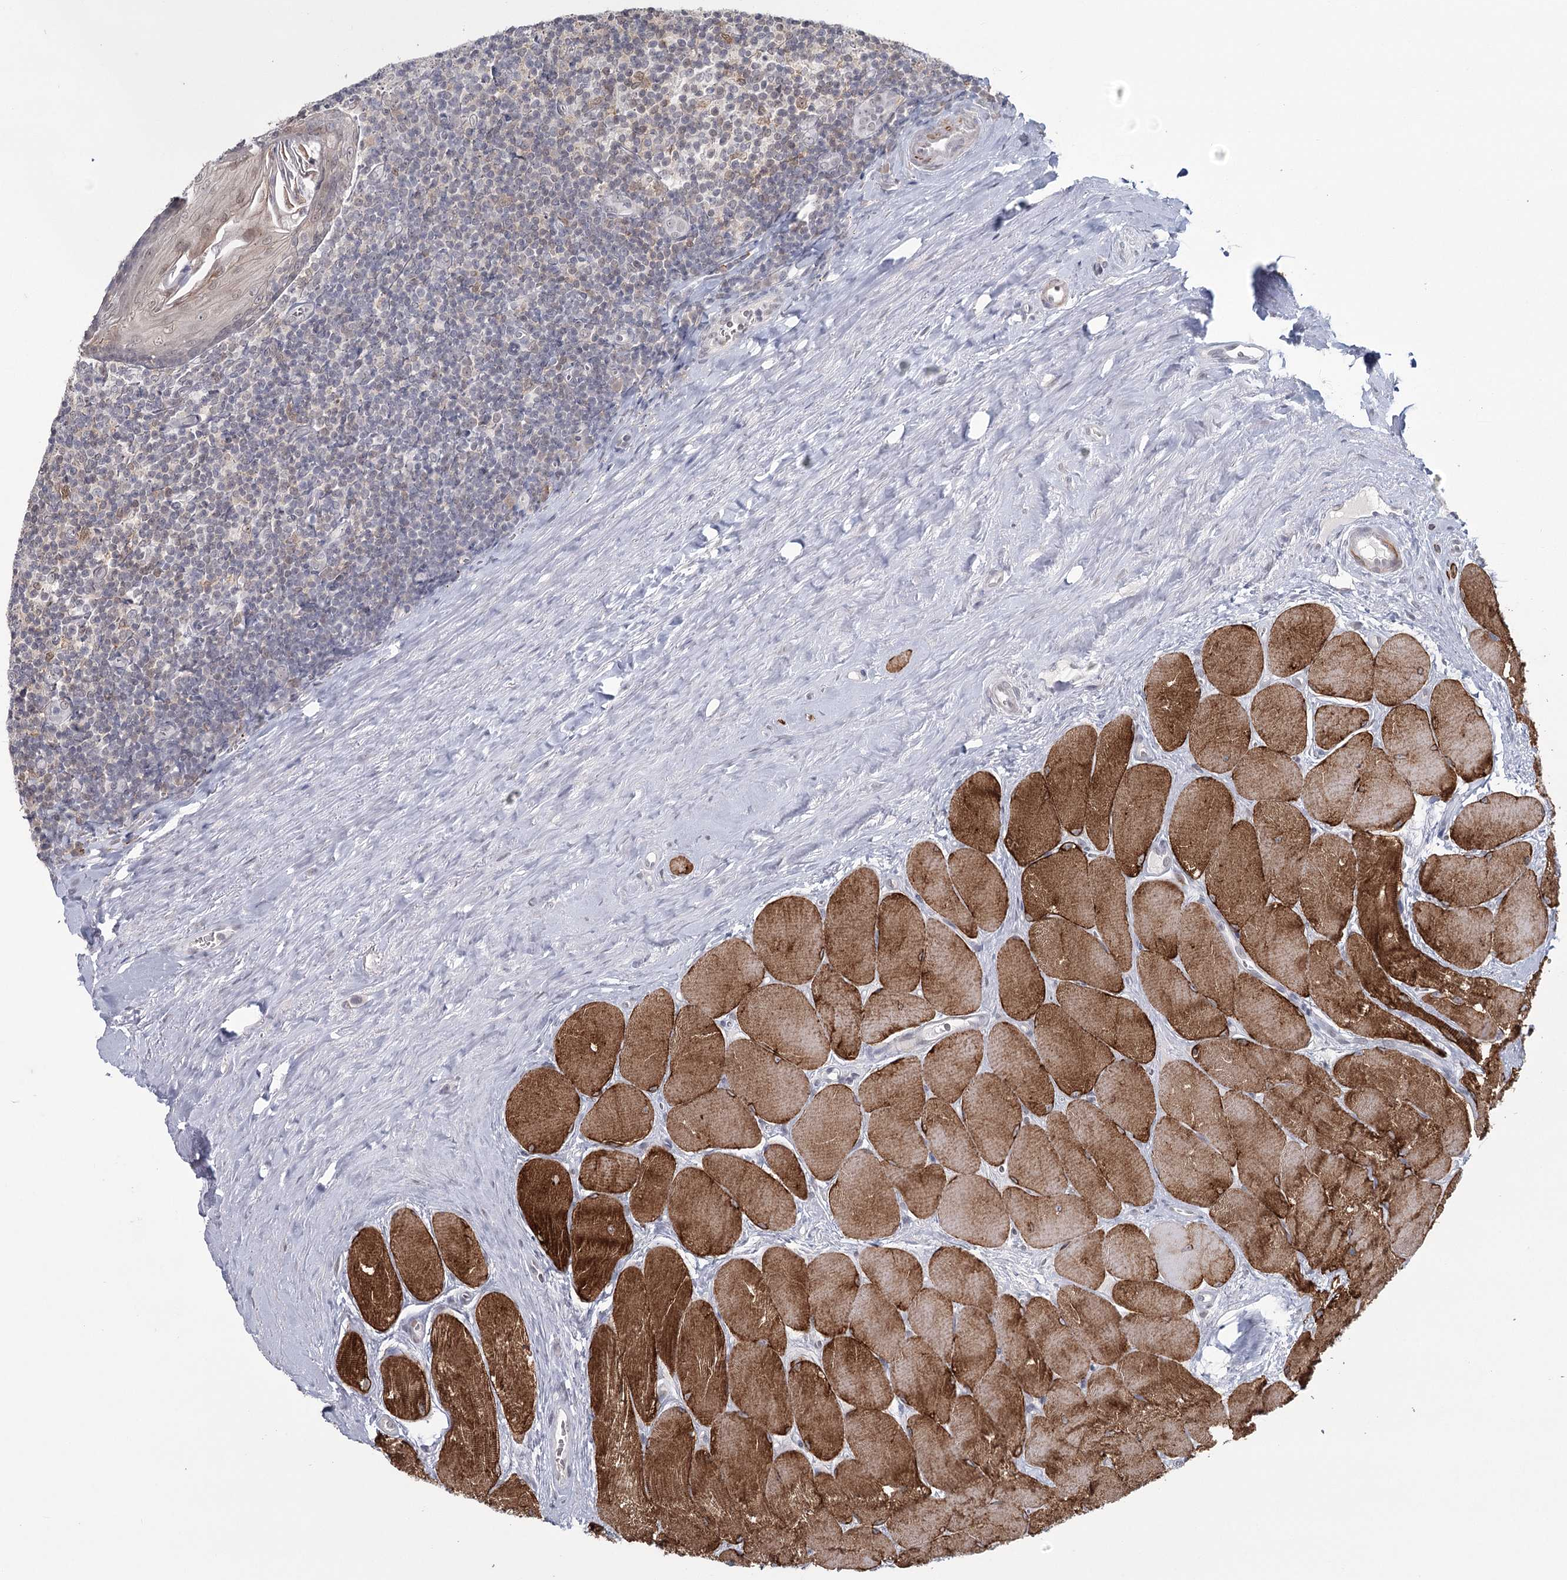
{"staining": {"intensity": "negative", "quantity": "none", "location": "none"}, "tissue": "tonsil", "cell_type": "Germinal center cells", "image_type": "normal", "snomed": [{"axis": "morphology", "description": "Normal tissue, NOS"}, {"axis": "topography", "description": "Tonsil"}], "caption": "Image shows no significant protein expression in germinal center cells of normal tonsil. The staining is performed using DAB (3,3'-diaminobenzidine) brown chromogen with nuclei counter-stained in using hematoxylin.", "gene": "TMEM70", "patient": {"sex": "male", "age": 27}}